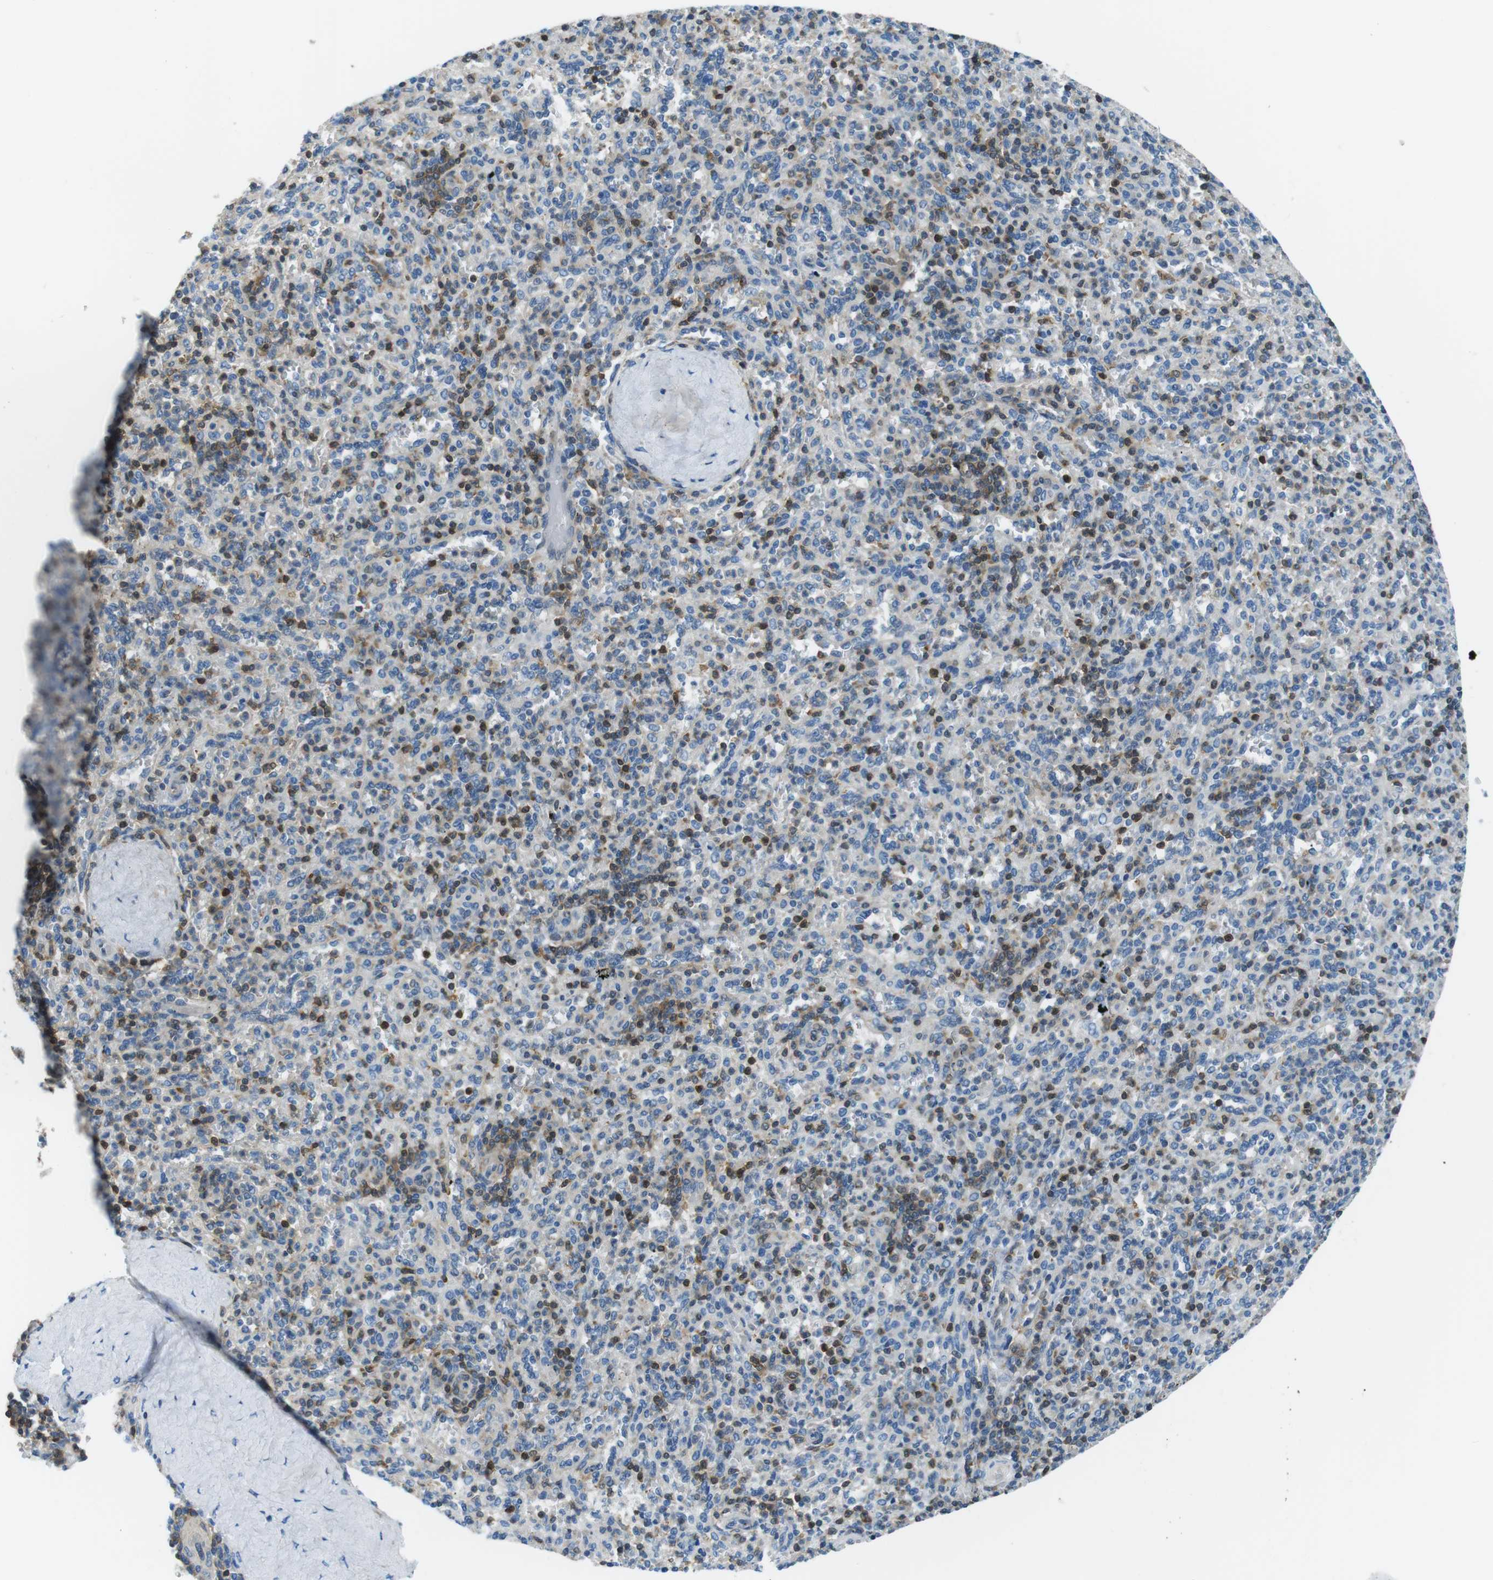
{"staining": {"intensity": "moderate", "quantity": "<25%", "location": "cytoplasmic/membranous"}, "tissue": "spleen", "cell_type": "Cells in red pulp", "image_type": "normal", "snomed": [{"axis": "morphology", "description": "Normal tissue, NOS"}, {"axis": "topography", "description": "Spleen"}], "caption": "Immunohistochemical staining of benign spleen displays moderate cytoplasmic/membranous protein positivity in about <25% of cells in red pulp.", "gene": "TES", "patient": {"sex": "male", "age": 36}}